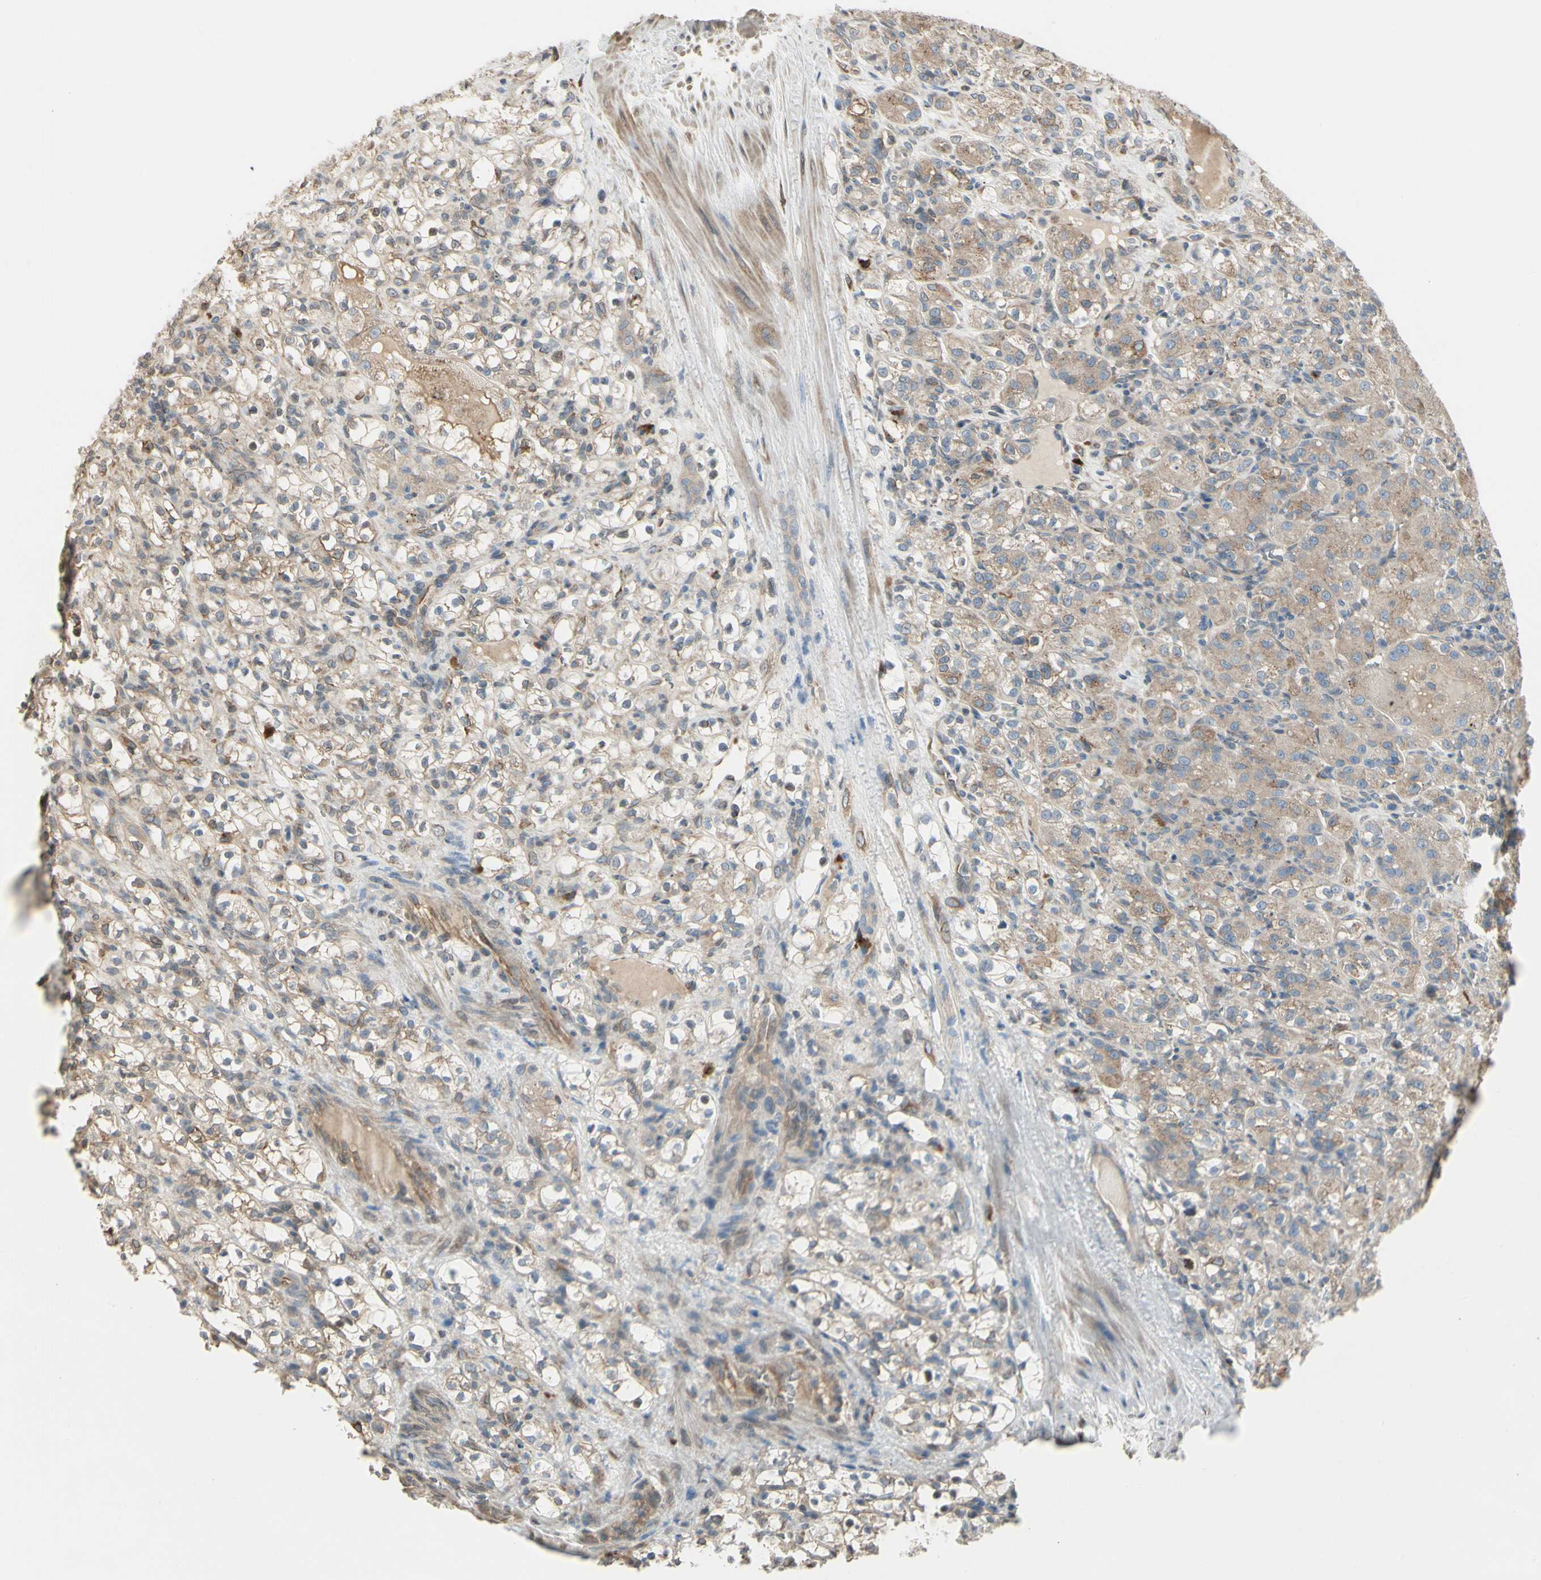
{"staining": {"intensity": "weak", "quantity": ">75%", "location": "cytoplasmic/membranous"}, "tissue": "renal cancer", "cell_type": "Tumor cells", "image_type": "cancer", "snomed": [{"axis": "morphology", "description": "Normal tissue, NOS"}, {"axis": "morphology", "description": "Adenocarcinoma, NOS"}, {"axis": "topography", "description": "Kidney"}], "caption": "An image showing weak cytoplasmic/membranous staining in approximately >75% of tumor cells in renal cancer (adenocarcinoma), as visualized by brown immunohistochemical staining.", "gene": "NUCB2", "patient": {"sex": "male", "age": 61}}